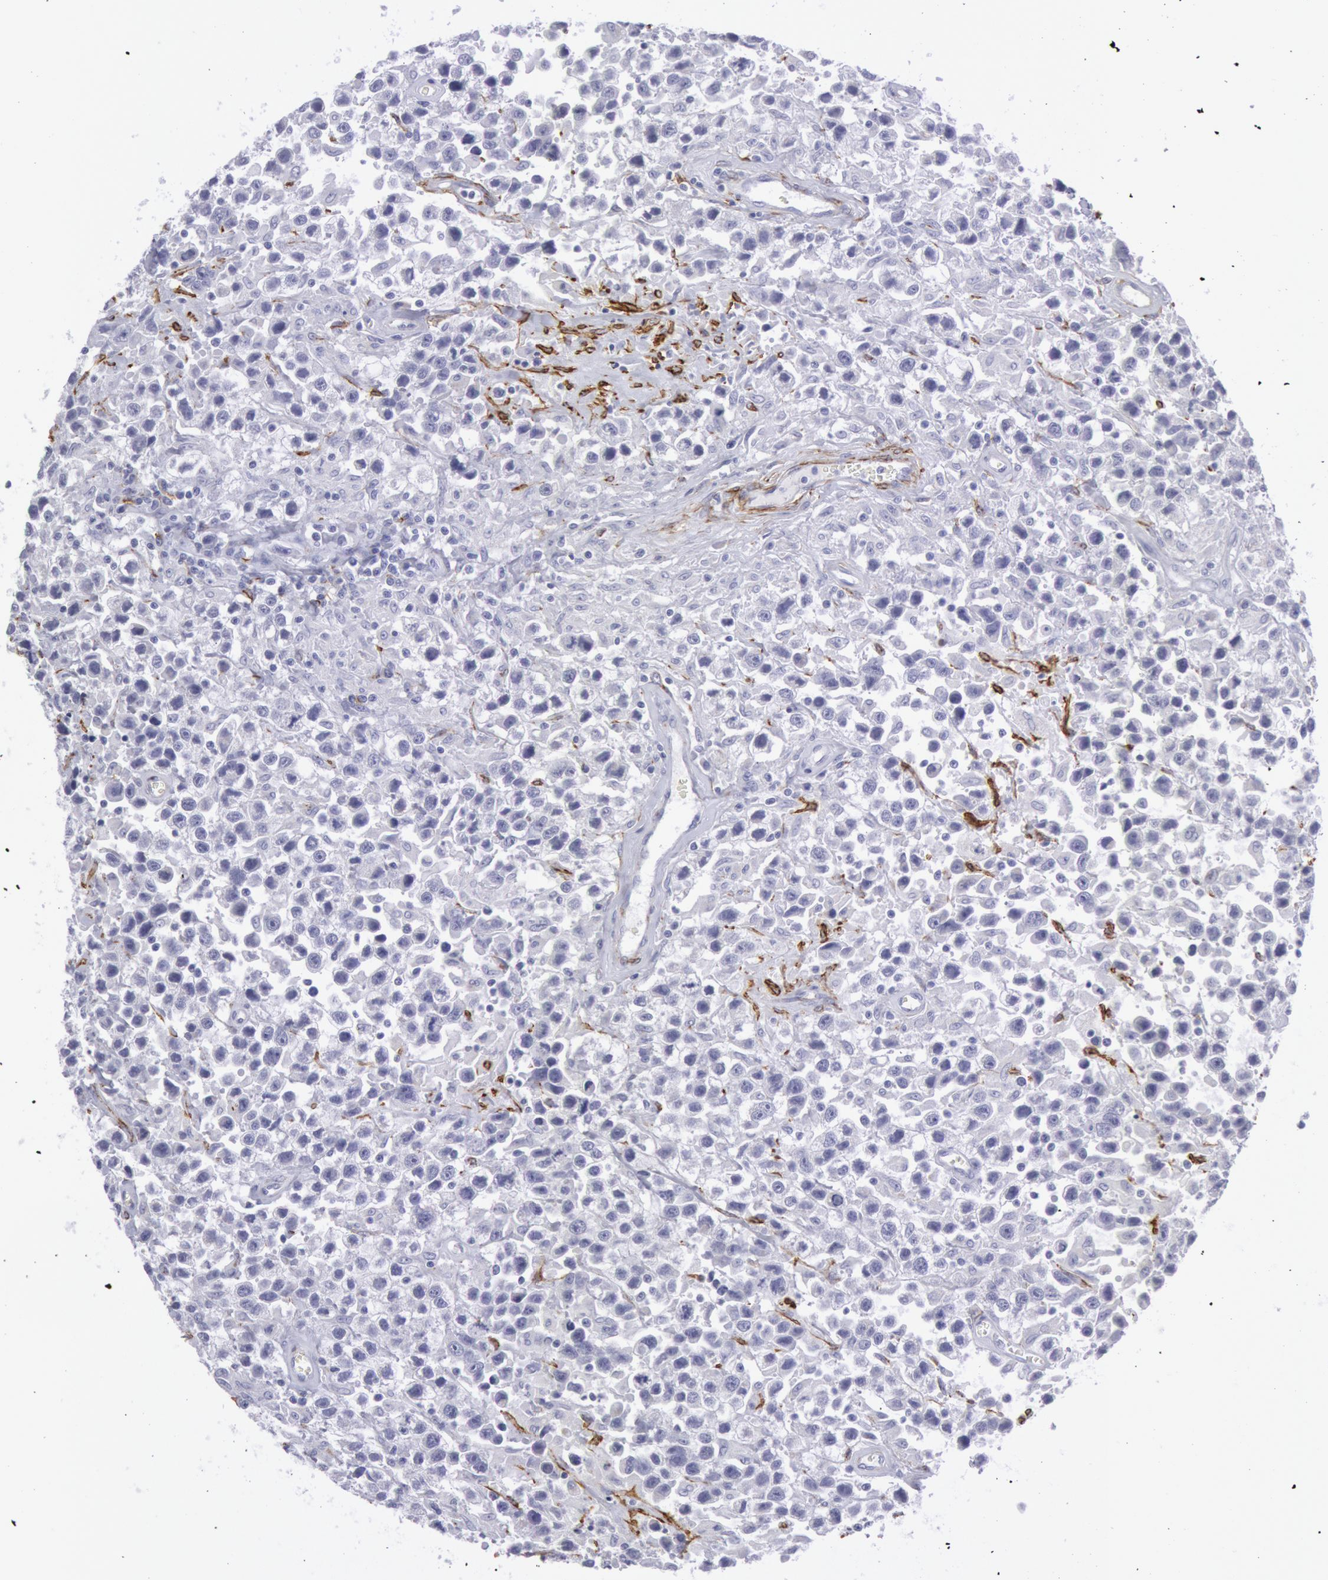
{"staining": {"intensity": "negative", "quantity": "none", "location": "none"}, "tissue": "testis cancer", "cell_type": "Tumor cells", "image_type": "cancer", "snomed": [{"axis": "morphology", "description": "Seminoma, NOS"}, {"axis": "topography", "description": "Testis"}], "caption": "An image of human testis cancer (seminoma) is negative for staining in tumor cells. The staining is performed using DAB brown chromogen with nuclei counter-stained in using hematoxylin.", "gene": "CDH13", "patient": {"sex": "male", "age": 43}}